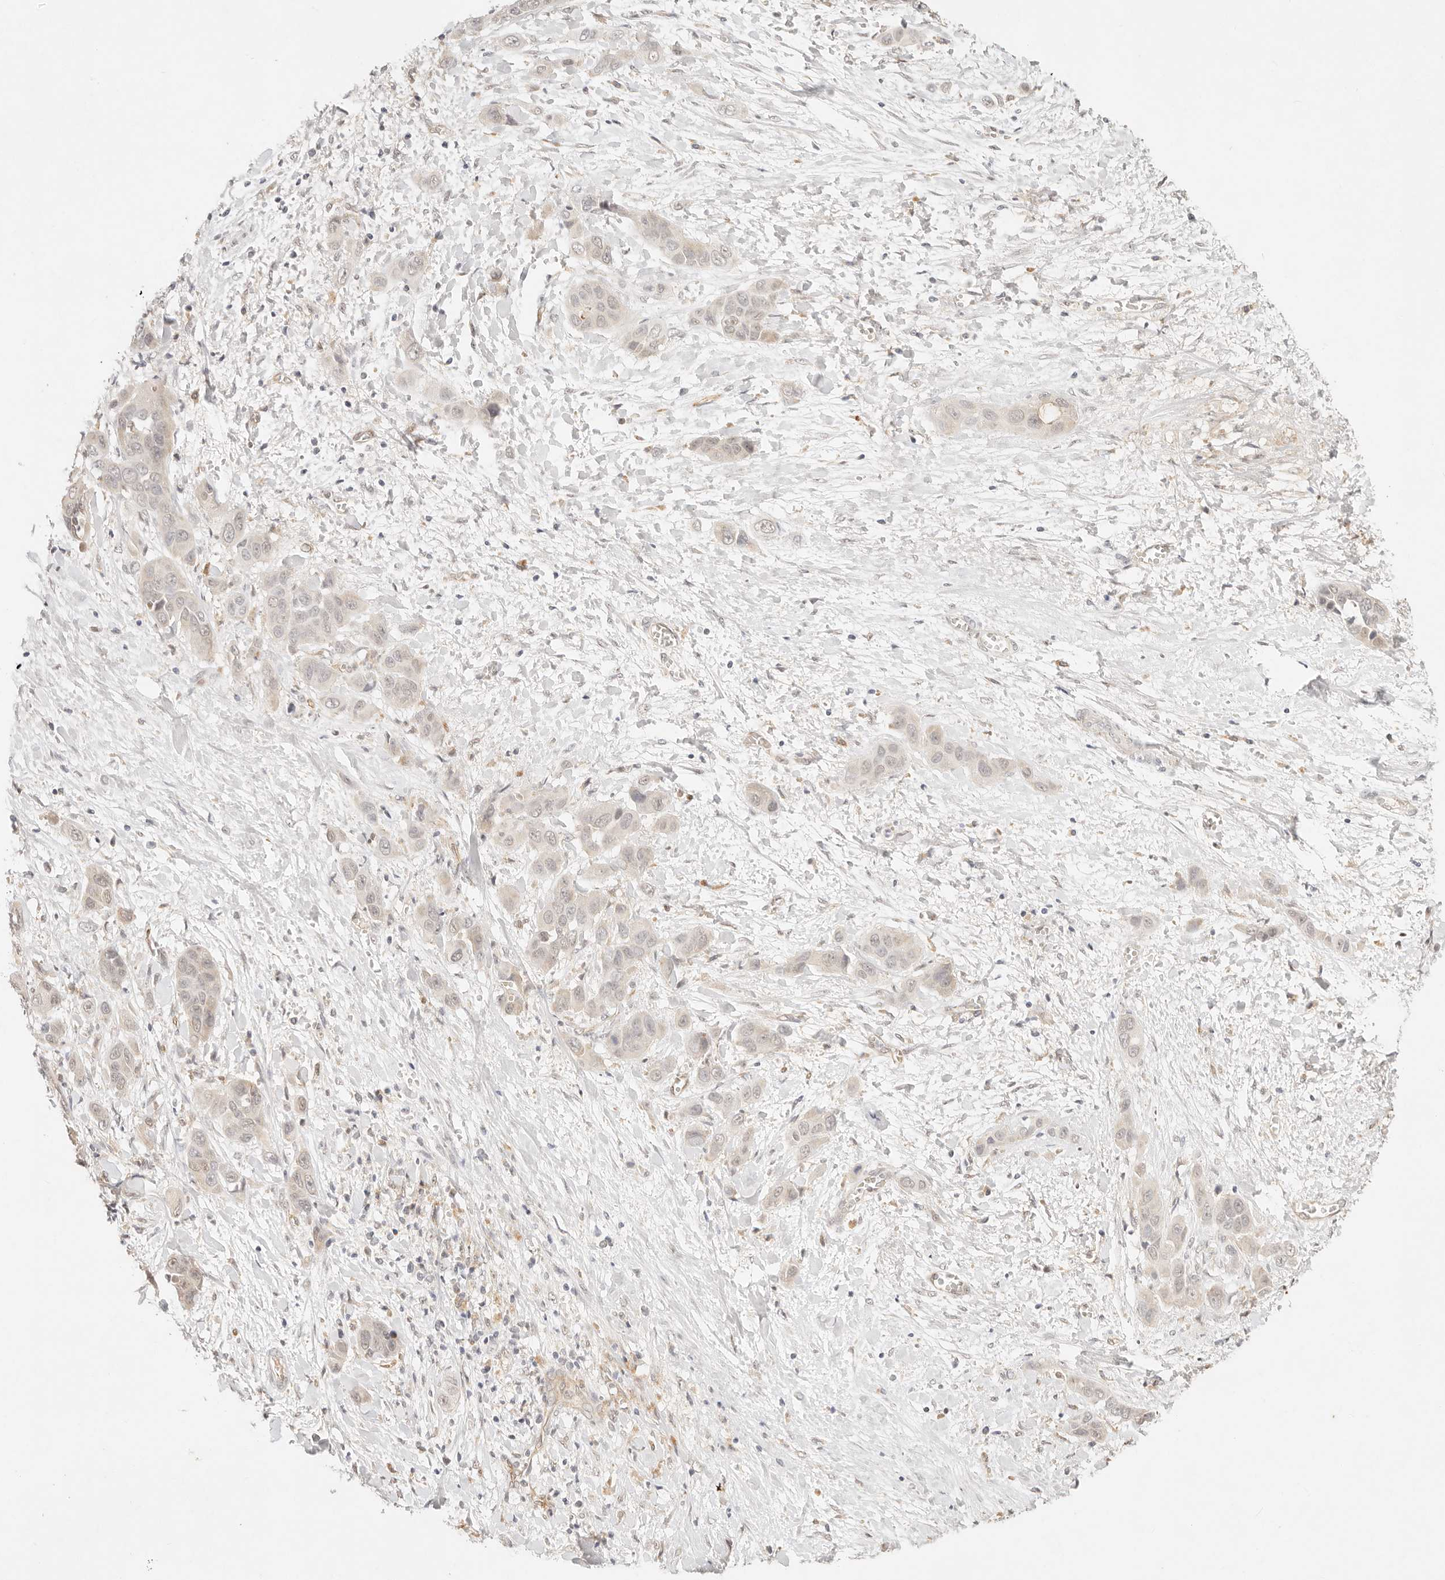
{"staining": {"intensity": "negative", "quantity": "none", "location": "none"}, "tissue": "liver cancer", "cell_type": "Tumor cells", "image_type": "cancer", "snomed": [{"axis": "morphology", "description": "Cholangiocarcinoma"}, {"axis": "topography", "description": "Liver"}], "caption": "Liver cancer (cholangiocarcinoma) was stained to show a protein in brown. There is no significant positivity in tumor cells.", "gene": "GPR156", "patient": {"sex": "female", "age": 52}}